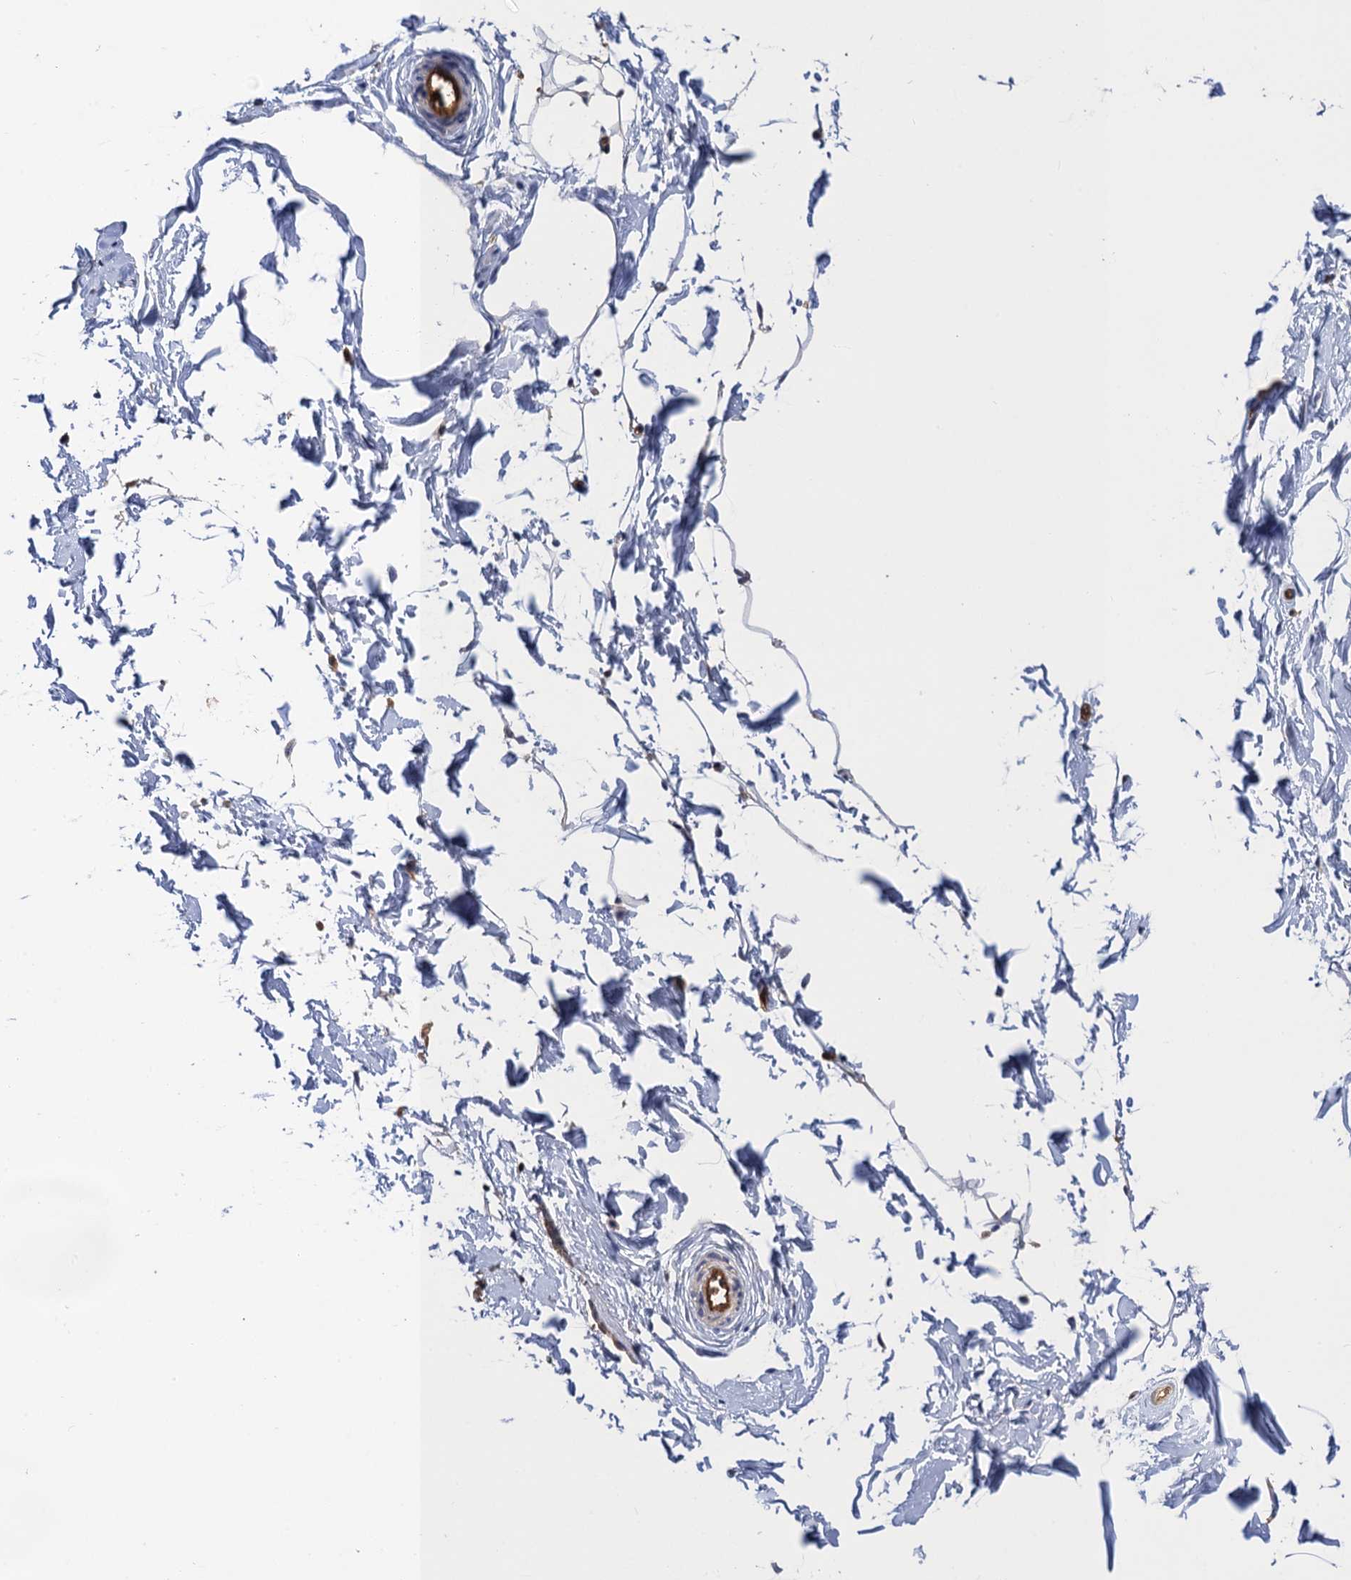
{"staining": {"intensity": "negative", "quantity": "none", "location": "none"}, "tissue": "soft tissue", "cell_type": "Fibroblasts", "image_type": "normal", "snomed": [{"axis": "morphology", "description": "Normal tissue, NOS"}, {"axis": "topography", "description": "Breast"}], "caption": "A high-resolution photomicrograph shows IHC staining of normal soft tissue, which displays no significant positivity in fibroblasts.", "gene": "NEK8", "patient": {"sex": "female", "age": 23}}